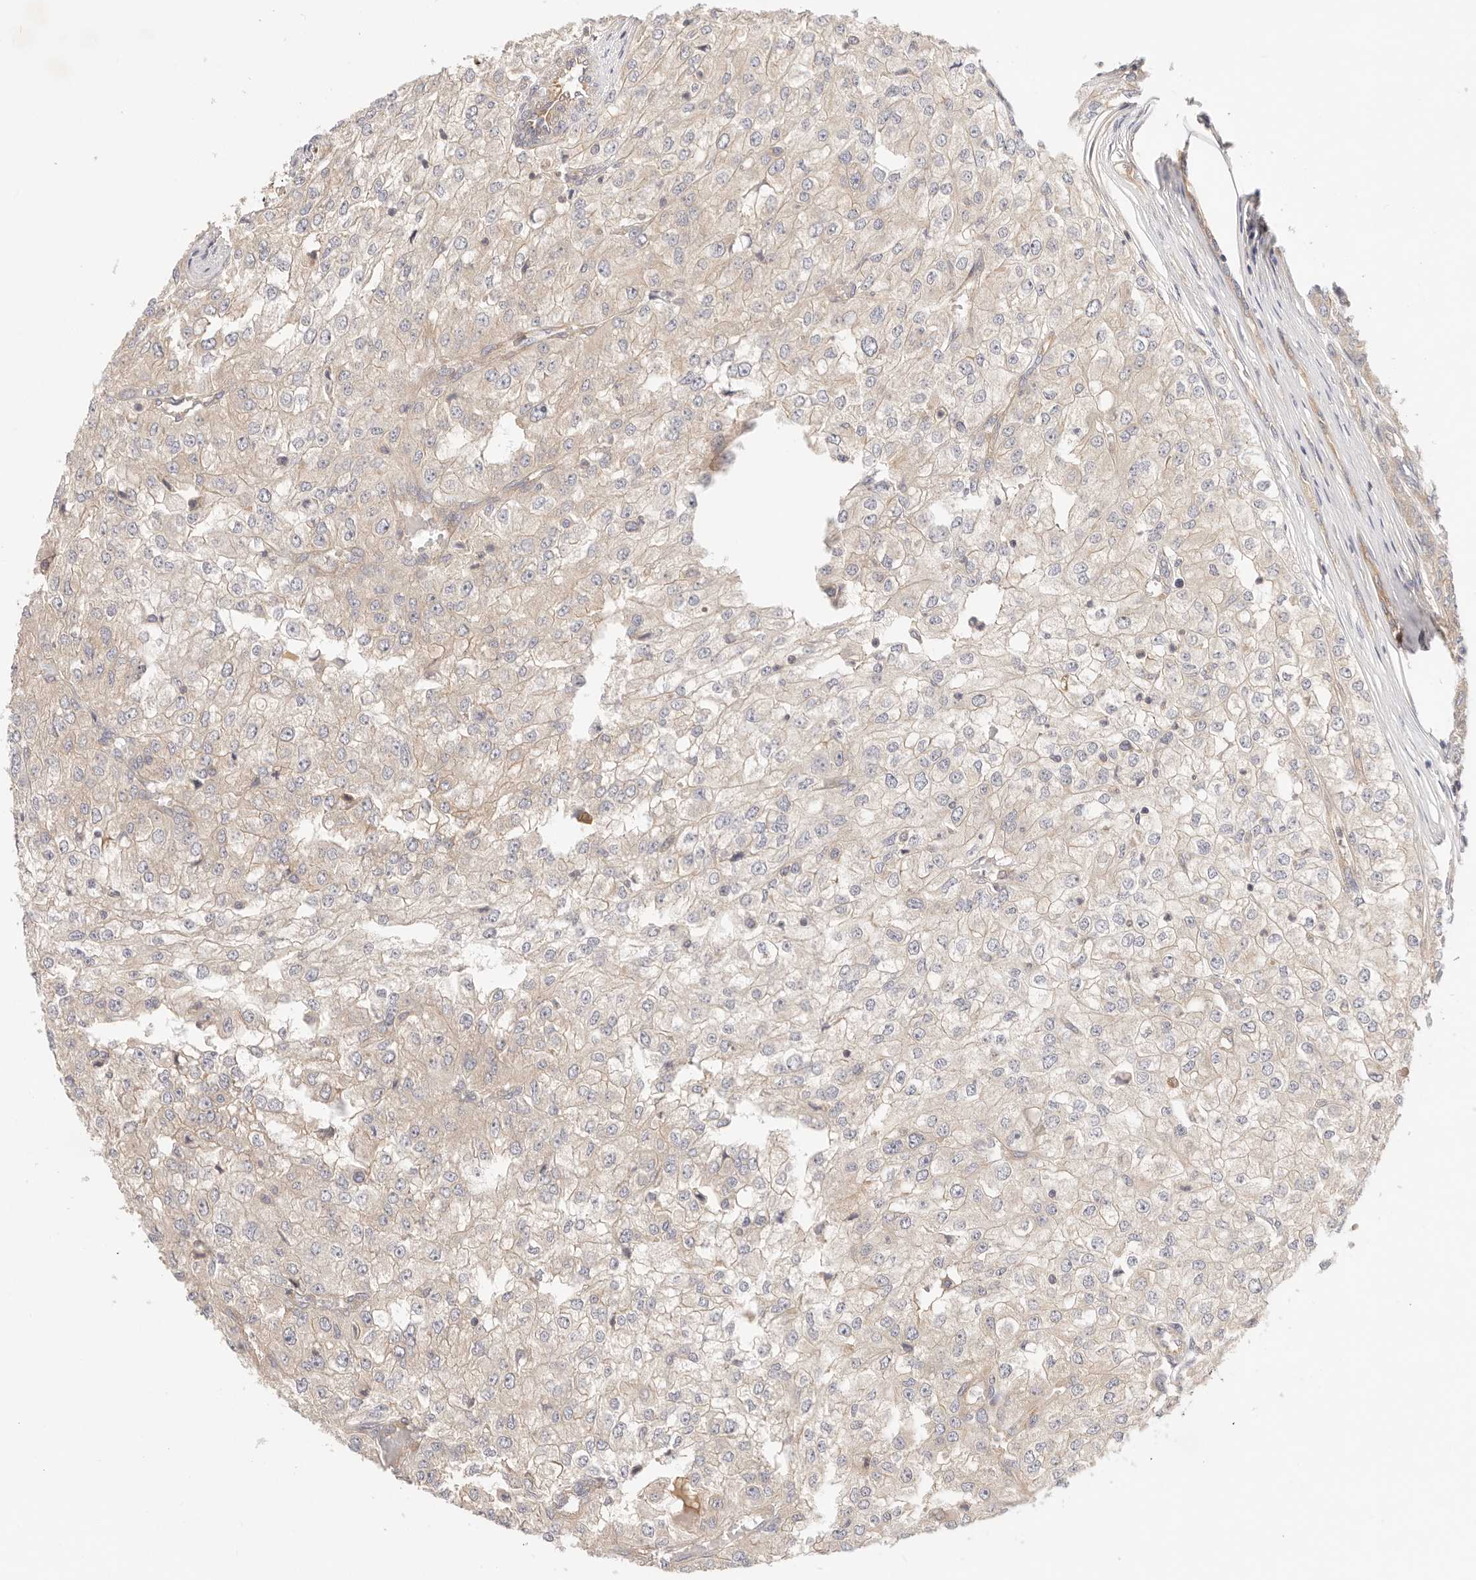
{"staining": {"intensity": "weak", "quantity": ">75%", "location": "cytoplasmic/membranous"}, "tissue": "renal cancer", "cell_type": "Tumor cells", "image_type": "cancer", "snomed": [{"axis": "morphology", "description": "Adenocarcinoma, NOS"}, {"axis": "topography", "description": "Kidney"}], "caption": "A low amount of weak cytoplasmic/membranous expression is identified in about >75% of tumor cells in renal adenocarcinoma tissue. (DAB (3,3'-diaminobenzidine) = brown stain, brightfield microscopy at high magnification).", "gene": "KCMF1", "patient": {"sex": "female", "age": 54}}